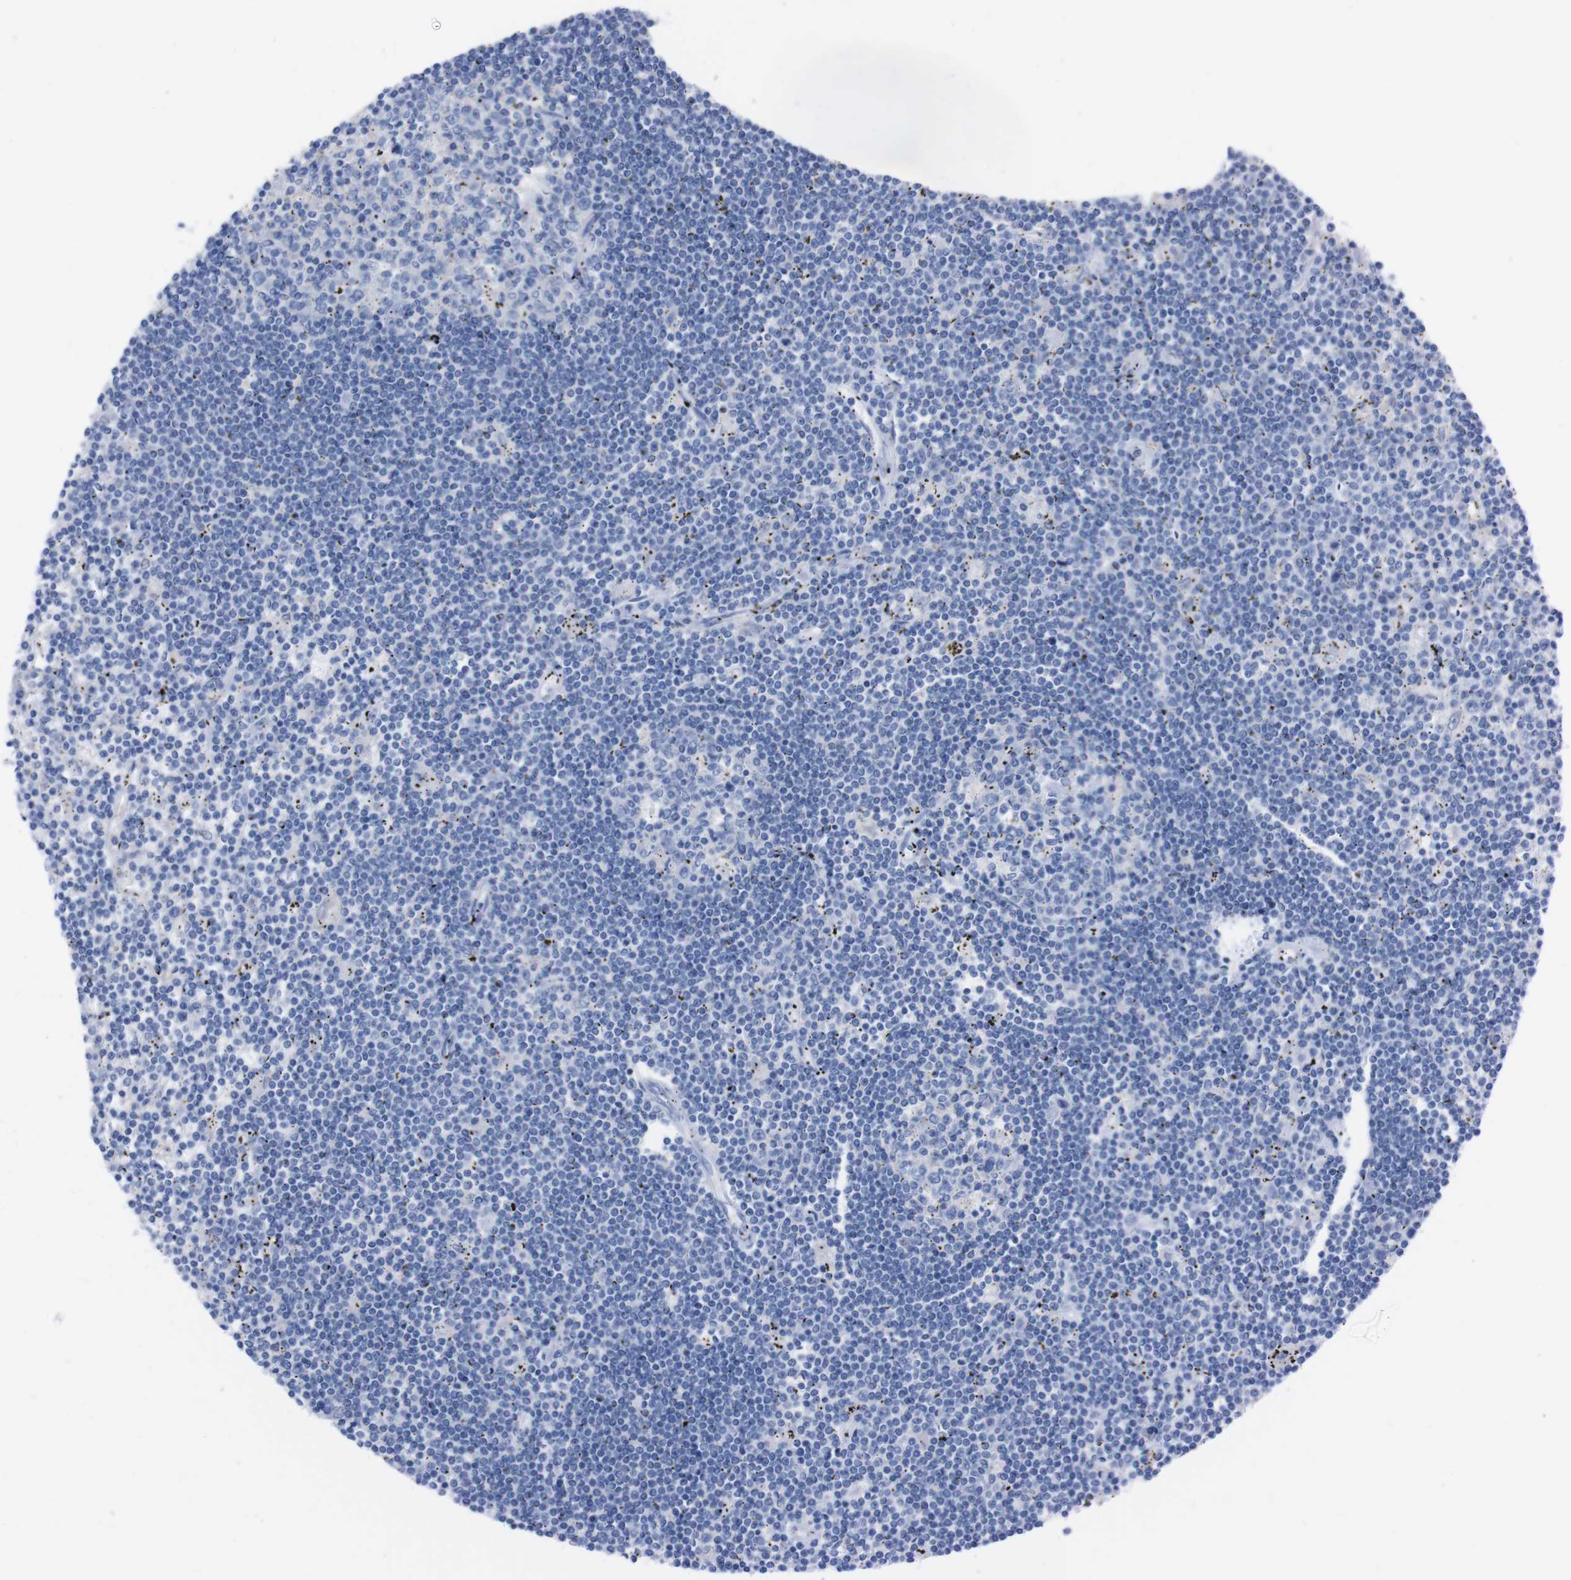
{"staining": {"intensity": "negative", "quantity": "none", "location": "none"}, "tissue": "lymphoma", "cell_type": "Tumor cells", "image_type": "cancer", "snomed": [{"axis": "morphology", "description": "Malignant lymphoma, non-Hodgkin's type, Low grade"}, {"axis": "topography", "description": "Spleen"}], "caption": "This micrograph is of malignant lymphoma, non-Hodgkin's type (low-grade) stained with IHC to label a protein in brown with the nuclei are counter-stained blue. There is no staining in tumor cells.", "gene": "TMEM243", "patient": {"sex": "male", "age": 76}}